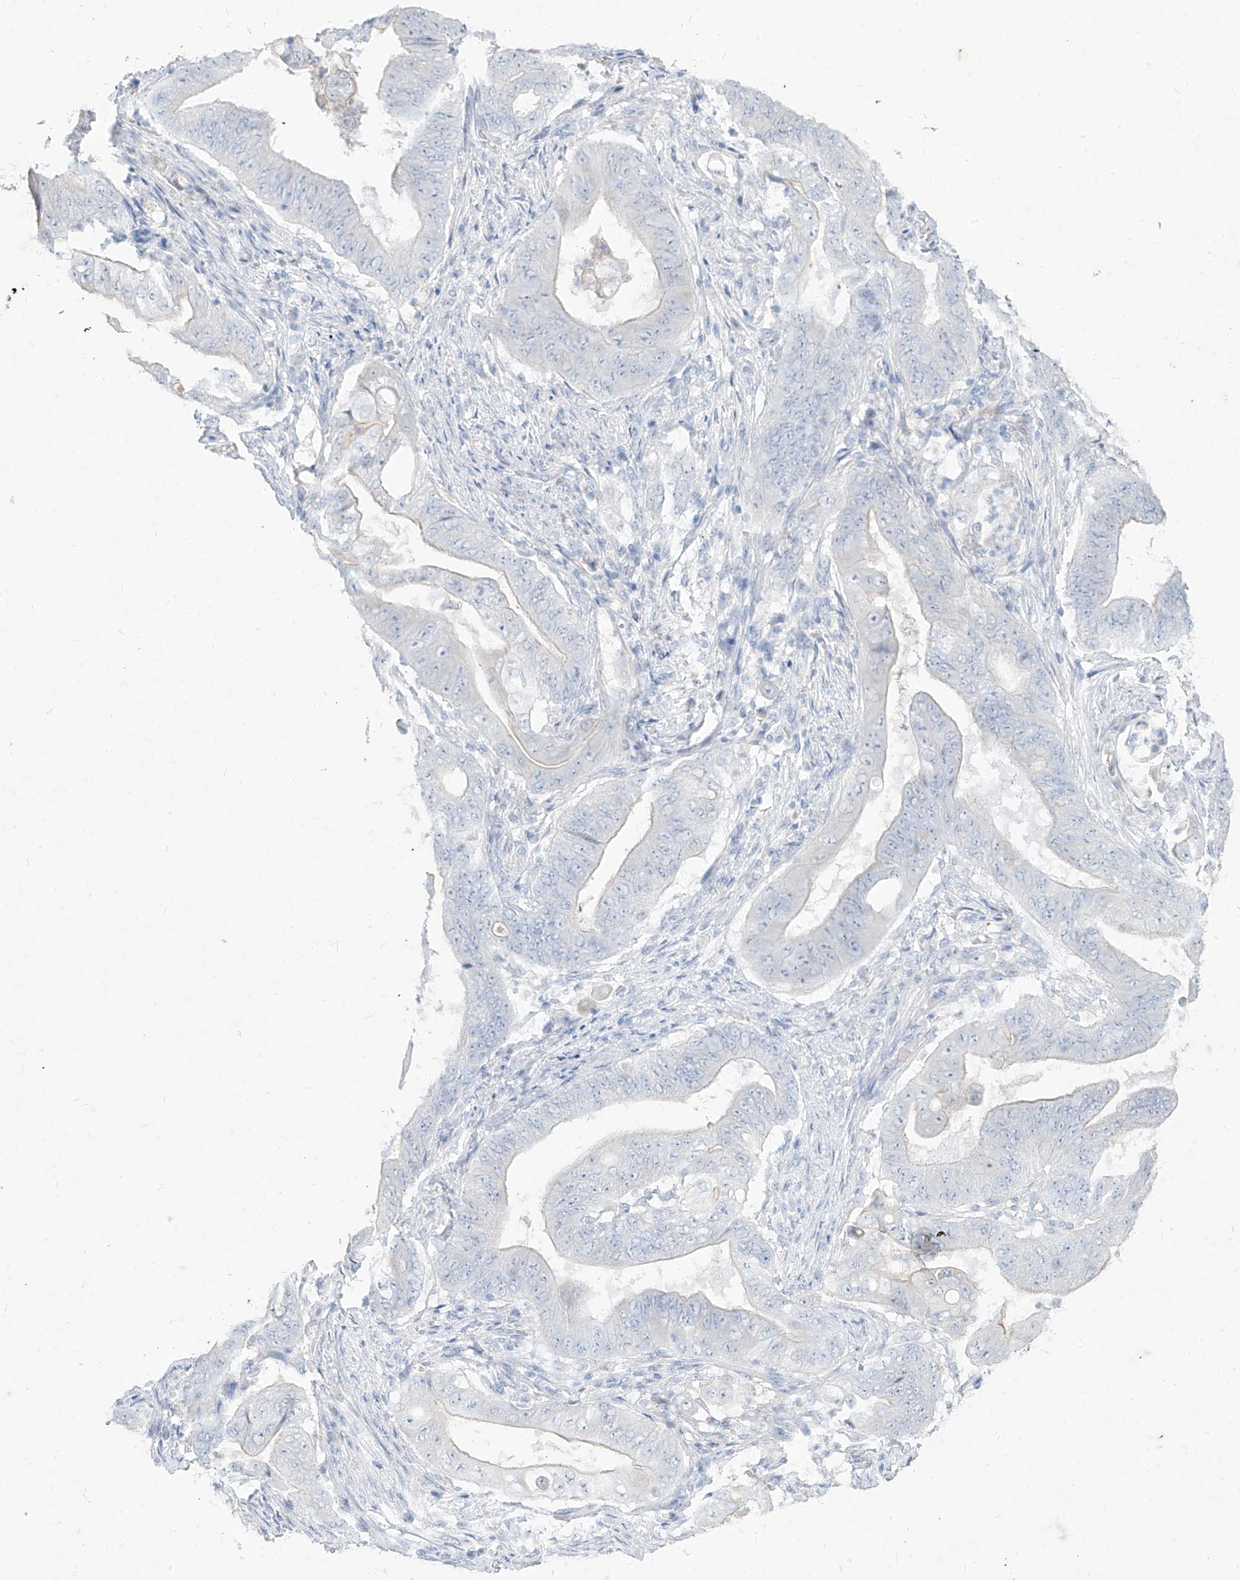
{"staining": {"intensity": "negative", "quantity": "none", "location": "none"}, "tissue": "stomach cancer", "cell_type": "Tumor cells", "image_type": "cancer", "snomed": [{"axis": "morphology", "description": "Adenocarcinoma, NOS"}, {"axis": "topography", "description": "Stomach"}], "caption": "This image is of stomach cancer (adenocarcinoma) stained with immunohistochemistry (IHC) to label a protein in brown with the nuclei are counter-stained blue. There is no expression in tumor cells. (DAB immunohistochemistry (IHC), high magnification).", "gene": "TGM4", "patient": {"sex": "female", "age": 73}}